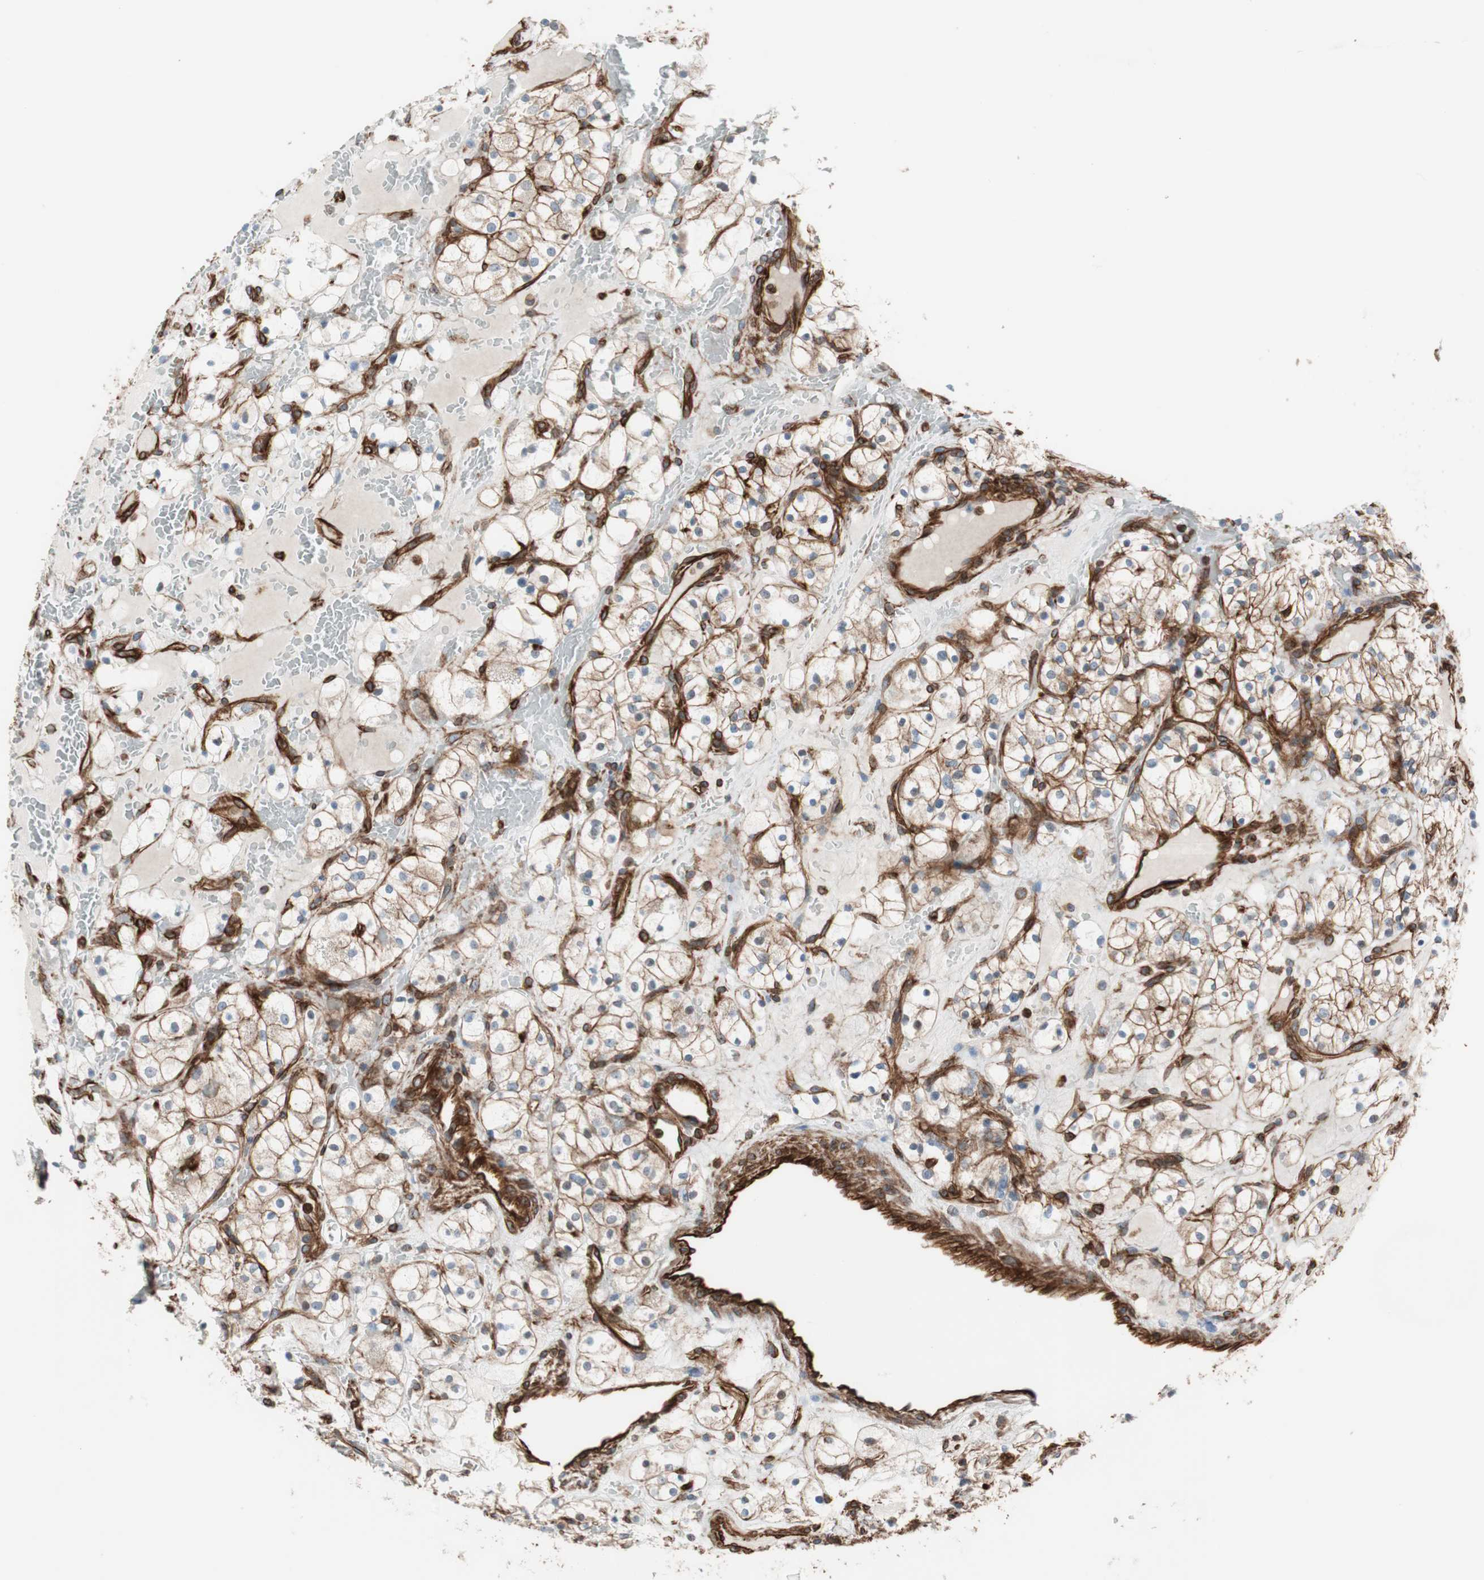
{"staining": {"intensity": "moderate", "quantity": "25%-75%", "location": "cytoplasmic/membranous"}, "tissue": "renal cancer", "cell_type": "Tumor cells", "image_type": "cancer", "snomed": [{"axis": "morphology", "description": "Adenocarcinoma, NOS"}, {"axis": "topography", "description": "Kidney"}], "caption": "High-power microscopy captured an immunohistochemistry (IHC) histopathology image of renal cancer (adenocarcinoma), revealing moderate cytoplasmic/membranous positivity in approximately 25%-75% of tumor cells. The protein of interest is stained brown, and the nuclei are stained in blue (DAB IHC with brightfield microscopy, high magnification).", "gene": "TCTA", "patient": {"sex": "female", "age": 60}}